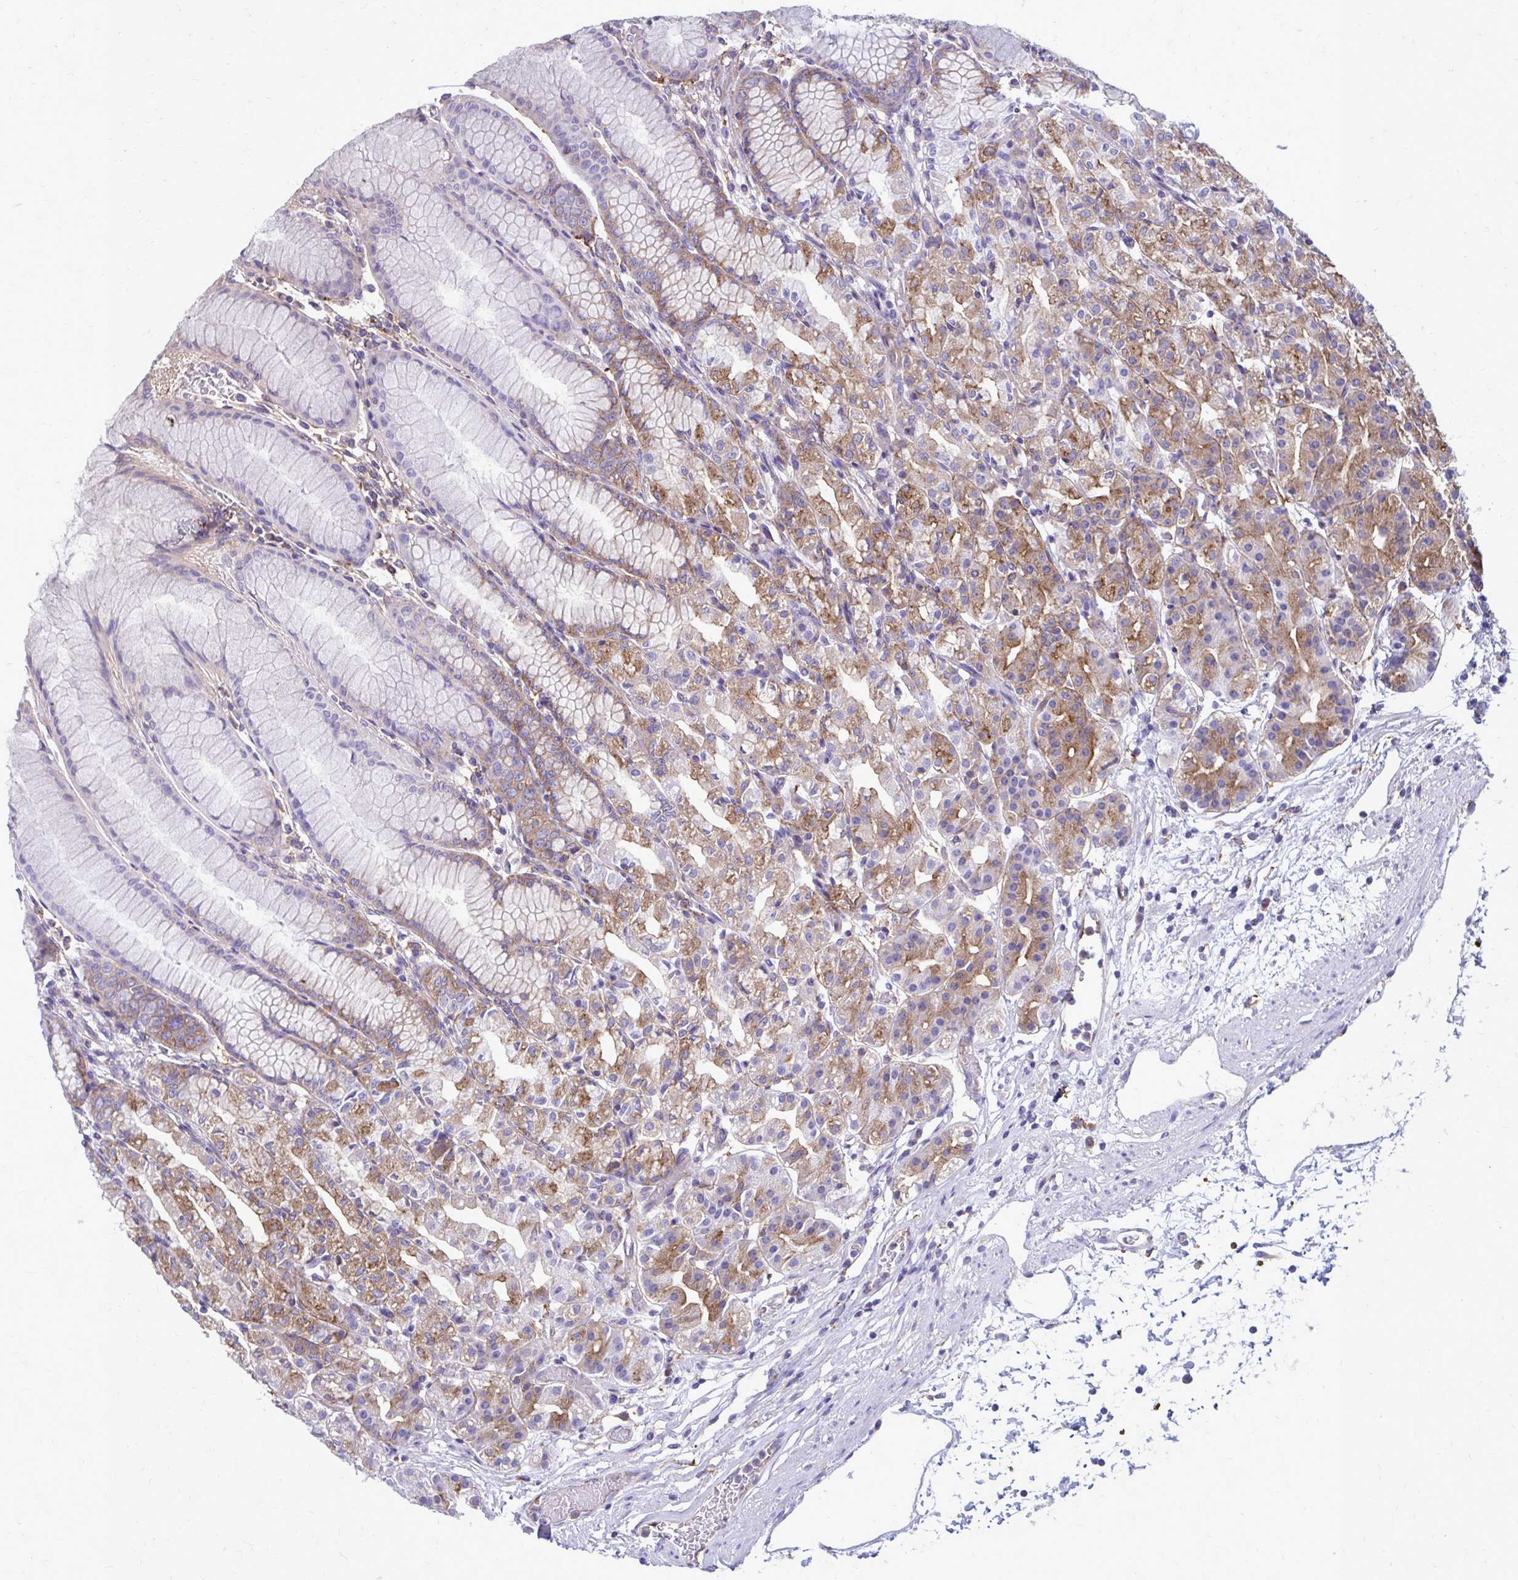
{"staining": {"intensity": "moderate", "quantity": "25%-75%", "location": "cytoplasmic/membranous"}, "tissue": "stomach", "cell_type": "Glandular cells", "image_type": "normal", "snomed": [{"axis": "morphology", "description": "Normal tissue, NOS"}, {"axis": "topography", "description": "Stomach"}], "caption": "Moderate cytoplasmic/membranous expression is seen in about 25%-75% of glandular cells in unremarkable stomach. (IHC, brightfield microscopy, high magnification).", "gene": "CLTA", "patient": {"sex": "female", "age": 57}}